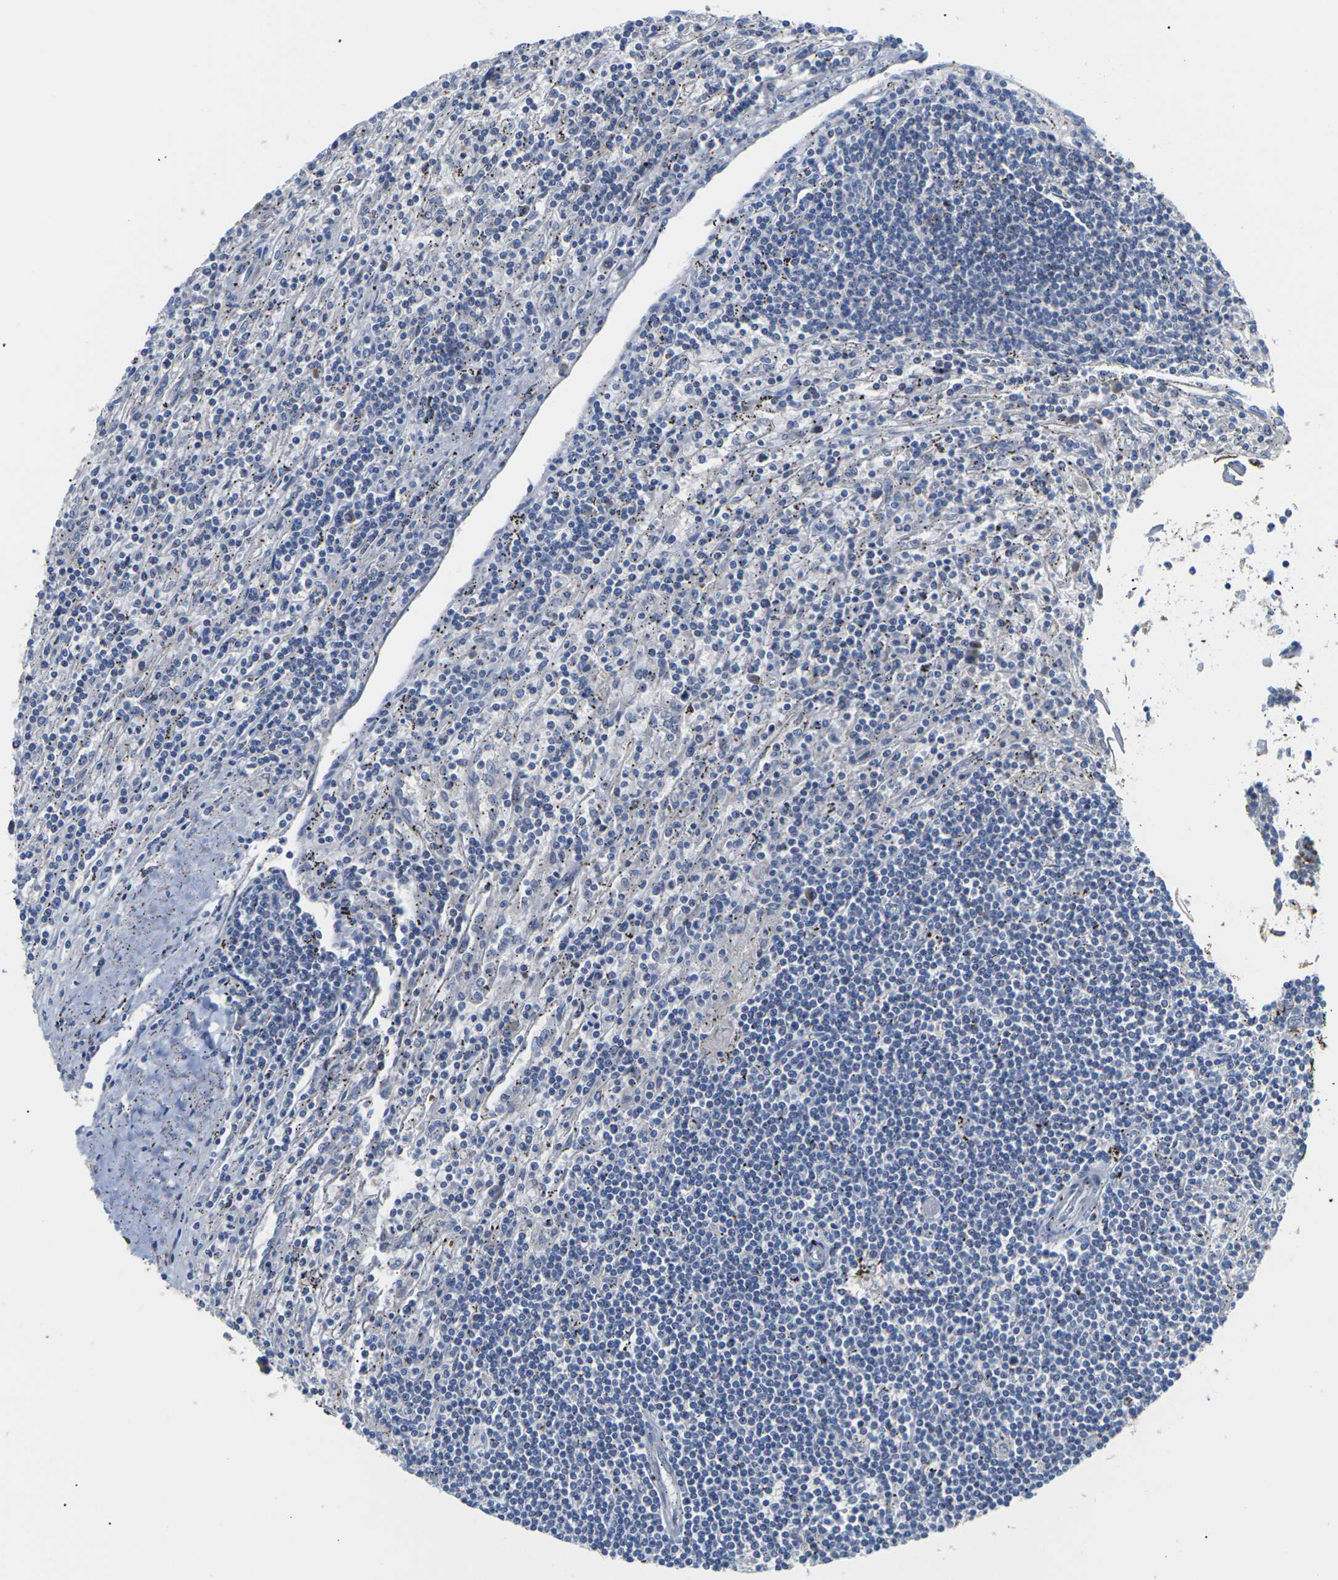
{"staining": {"intensity": "negative", "quantity": "none", "location": "none"}, "tissue": "lymphoma", "cell_type": "Tumor cells", "image_type": "cancer", "snomed": [{"axis": "morphology", "description": "Malignant lymphoma, non-Hodgkin's type, Low grade"}, {"axis": "topography", "description": "Spleen"}], "caption": "Photomicrograph shows no significant protein expression in tumor cells of malignant lymphoma, non-Hodgkin's type (low-grade).", "gene": "TMCO4", "patient": {"sex": "male", "age": 76}}